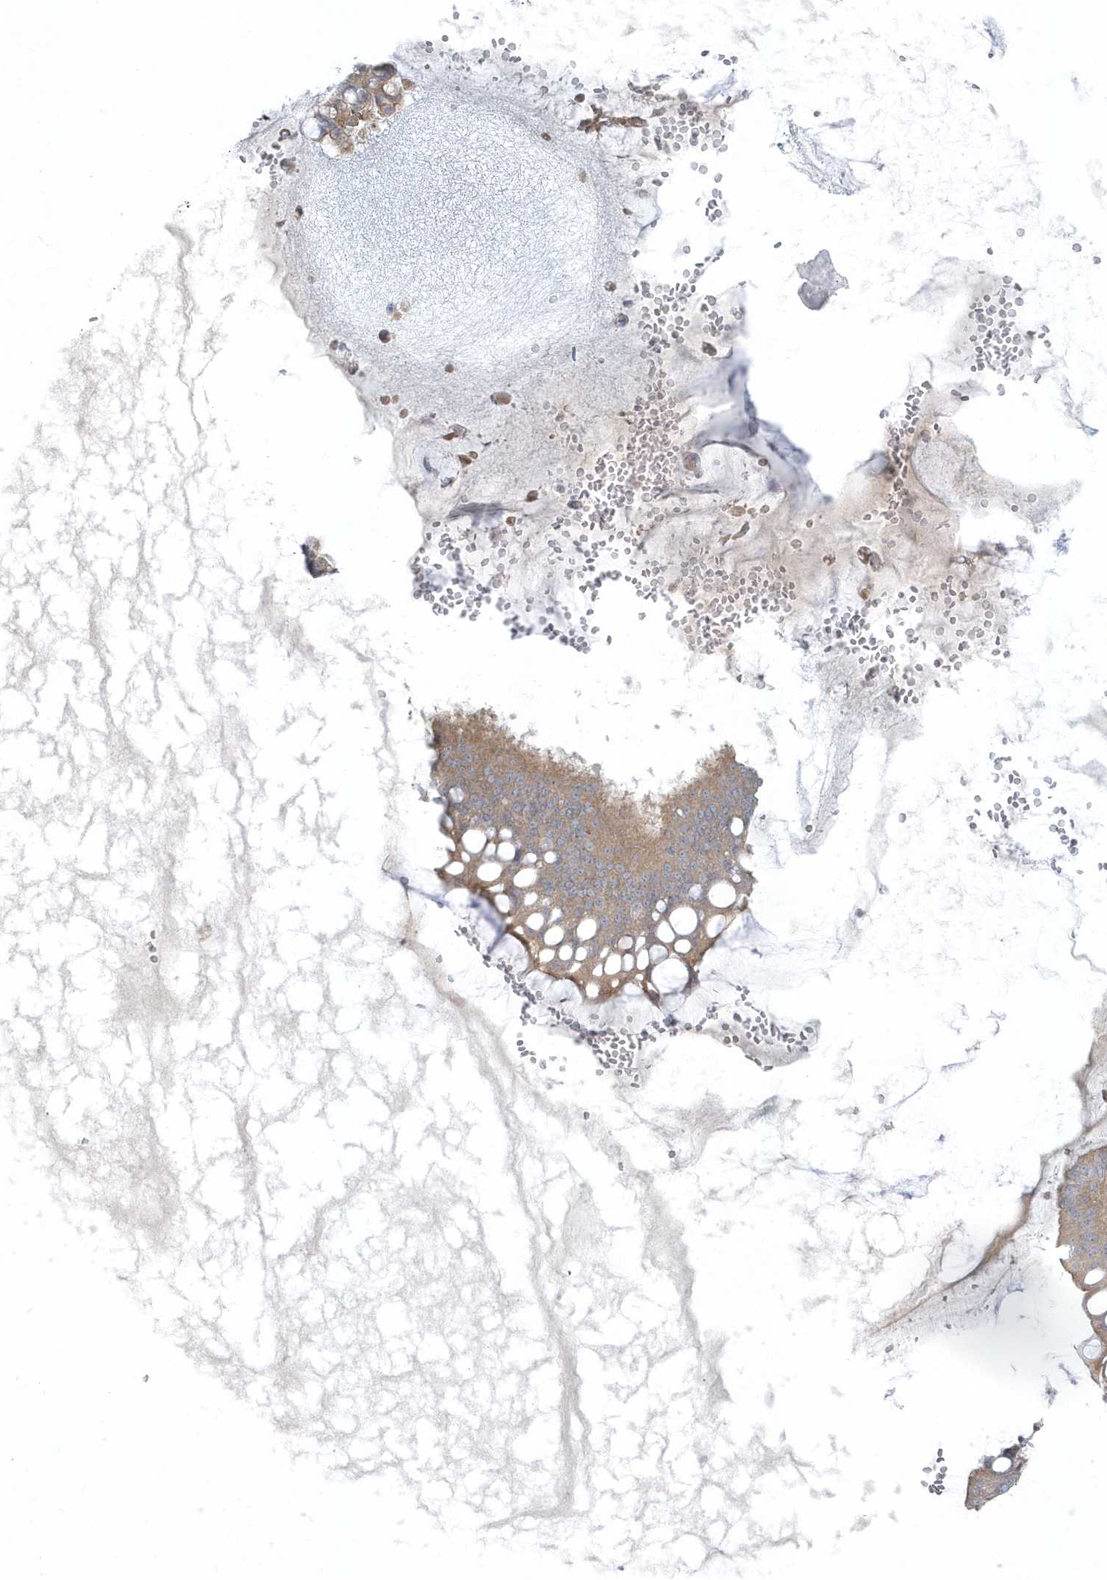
{"staining": {"intensity": "weak", "quantity": "25%-75%", "location": "cytoplasmic/membranous"}, "tissue": "ovarian cancer", "cell_type": "Tumor cells", "image_type": "cancer", "snomed": [{"axis": "morphology", "description": "Cystadenocarcinoma, mucinous, NOS"}, {"axis": "topography", "description": "Ovary"}], "caption": "Tumor cells display weak cytoplasmic/membranous positivity in approximately 25%-75% of cells in ovarian cancer (mucinous cystadenocarcinoma).", "gene": "BLTP3A", "patient": {"sex": "female", "age": 73}}